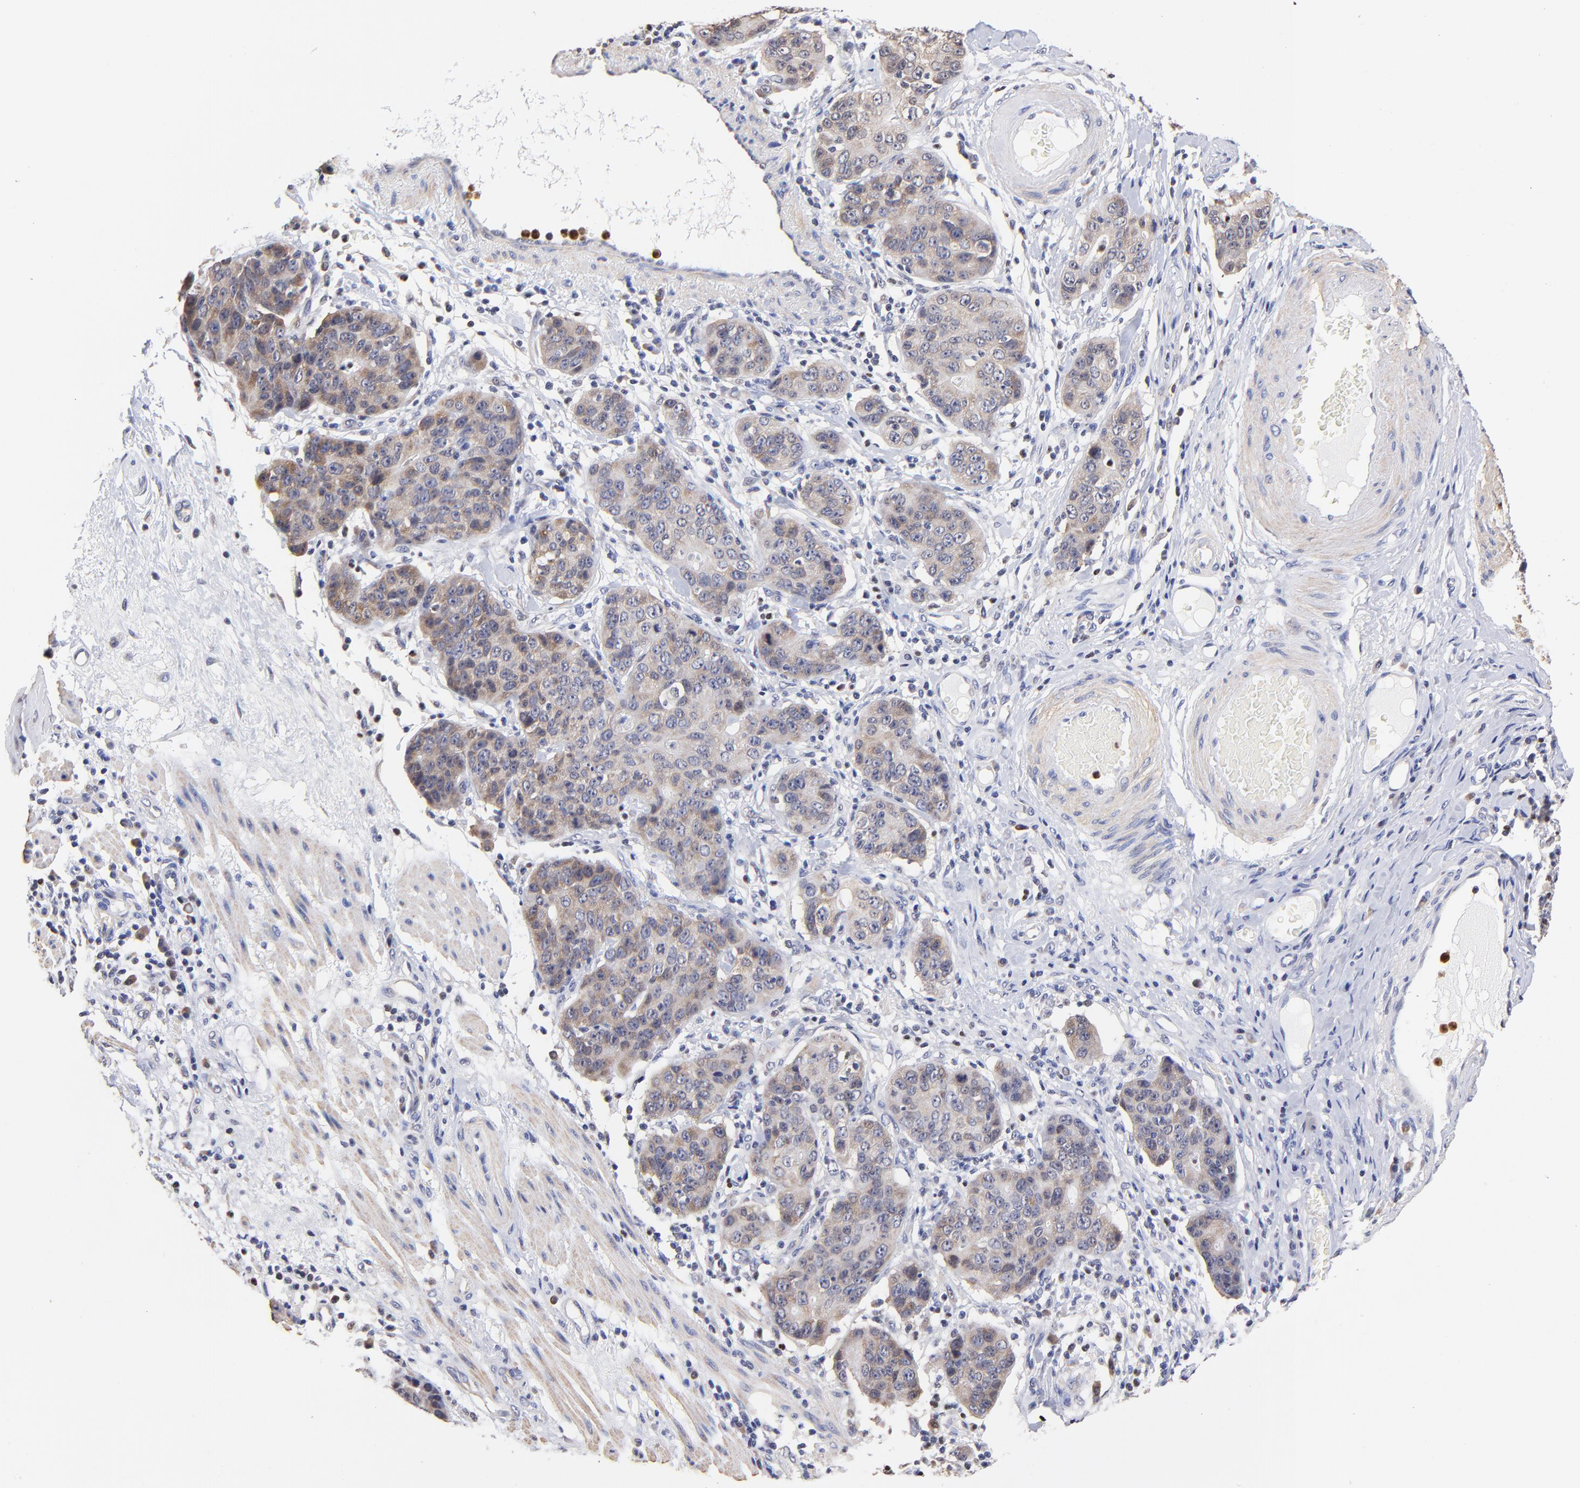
{"staining": {"intensity": "moderate", "quantity": ">75%", "location": "cytoplasmic/membranous"}, "tissue": "stomach cancer", "cell_type": "Tumor cells", "image_type": "cancer", "snomed": [{"axis": "morphology", "description": "Adenocarcinoma, NOS"}, {"axis": "topography", "description": "Esophagus"}, {"axis": "topography", "description": "Stomach"}], "caption": "Immunohistochemistry photomicrograph of human stomach cancer (adenocarcinoma) stained for a protein (brown), which exhibits medium levels of moderate cytoplasmic/membranous expression in approximately >75% of tumor cells.", "gene": "BBOF1", "patient": {"sex": "male", "age": 74}}